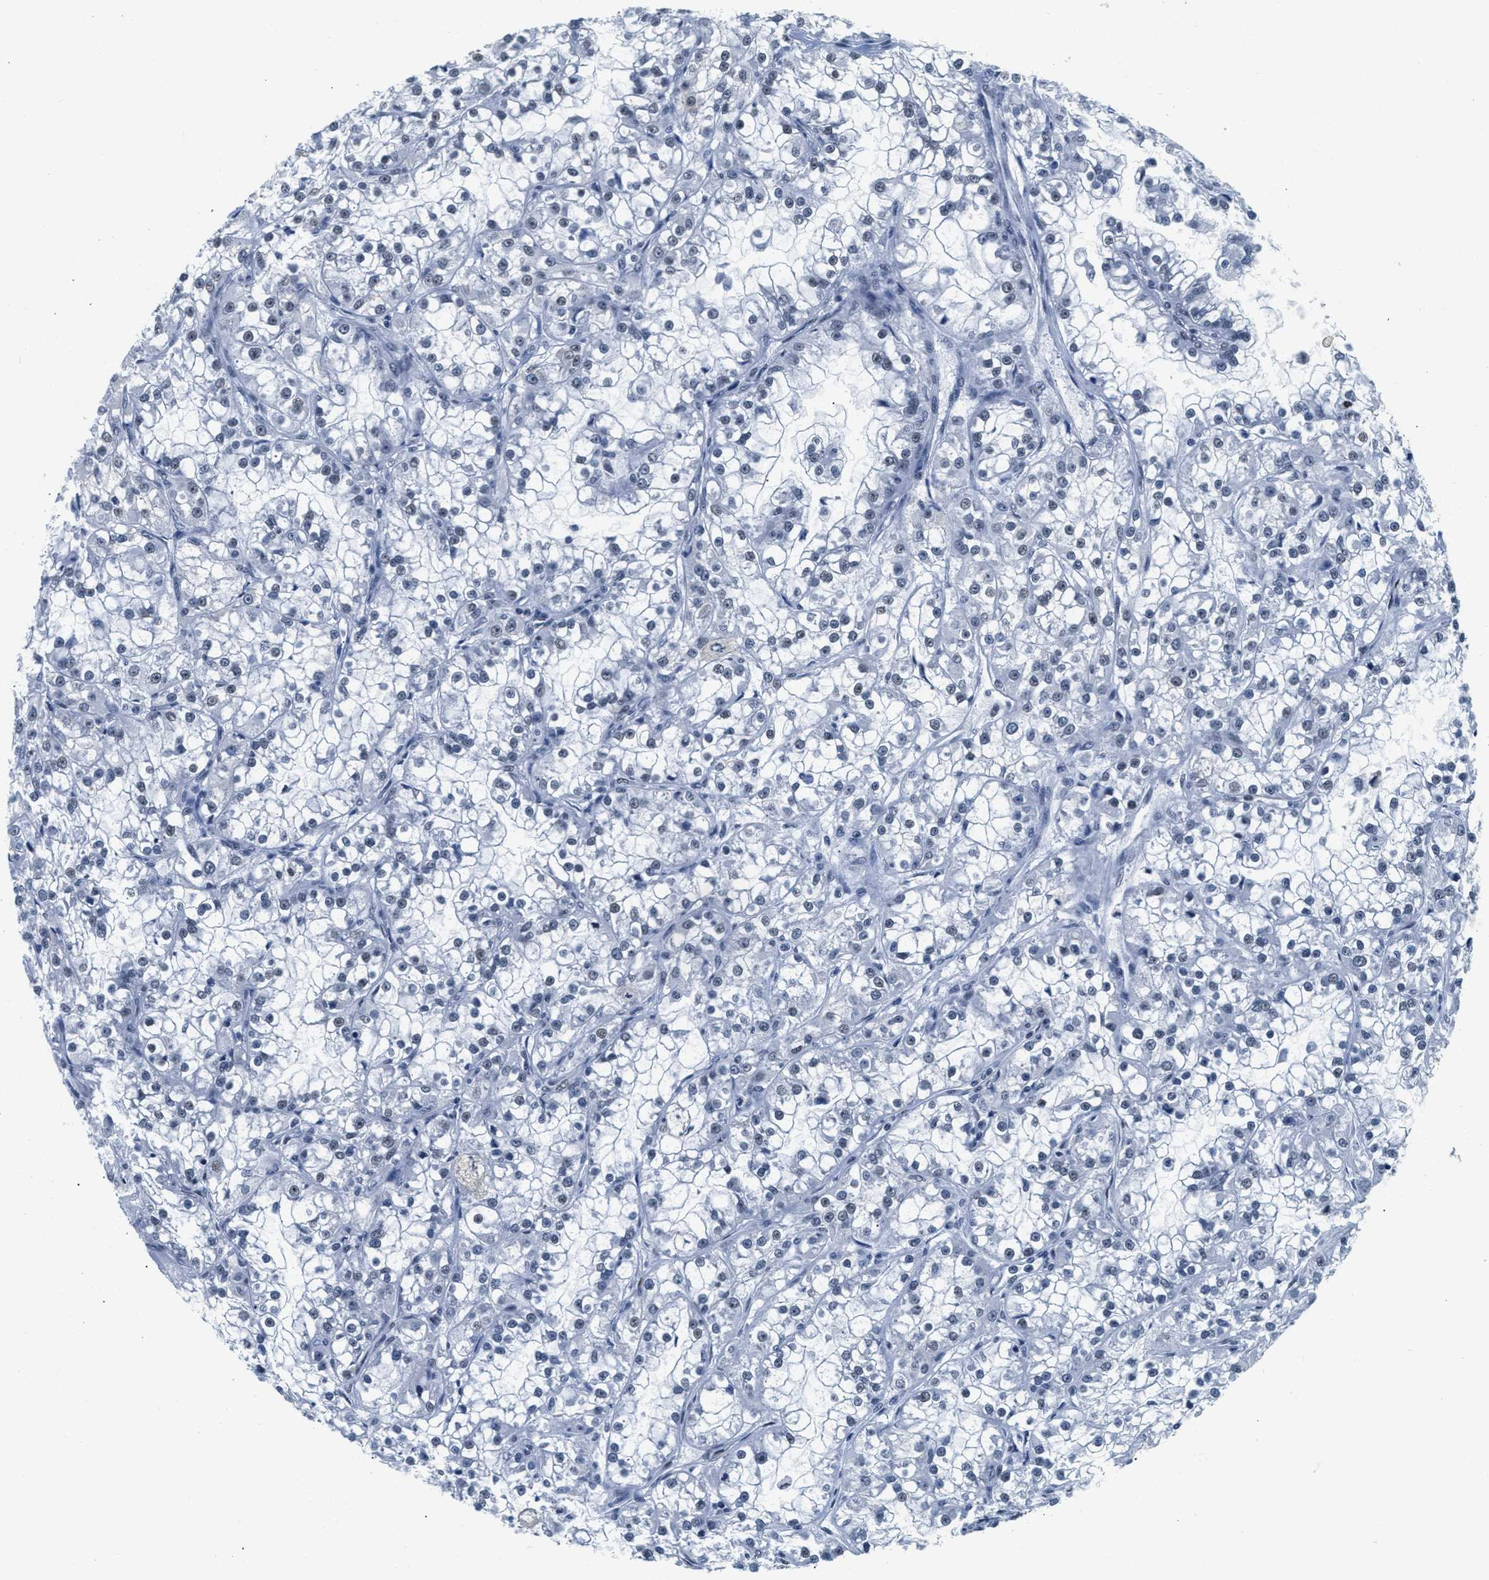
{"staining": {"intensity": "negative", "quantity": "none", "location": "none"}, "tissue": "renal cancer", "cell_type": "Tumor cells", "image_type": "cancer", "snomed": [{"axis": "morphology", "description": "Adenocarcinoma, NOS"}, {"axis": "topography", "description": "Kidney"}], "caption": "This is an IHC histopathology image of renal cancer. There is no expression in tumor cells.", "gene": "RAD50", "patient": {"sex": "female", "age": 52}}